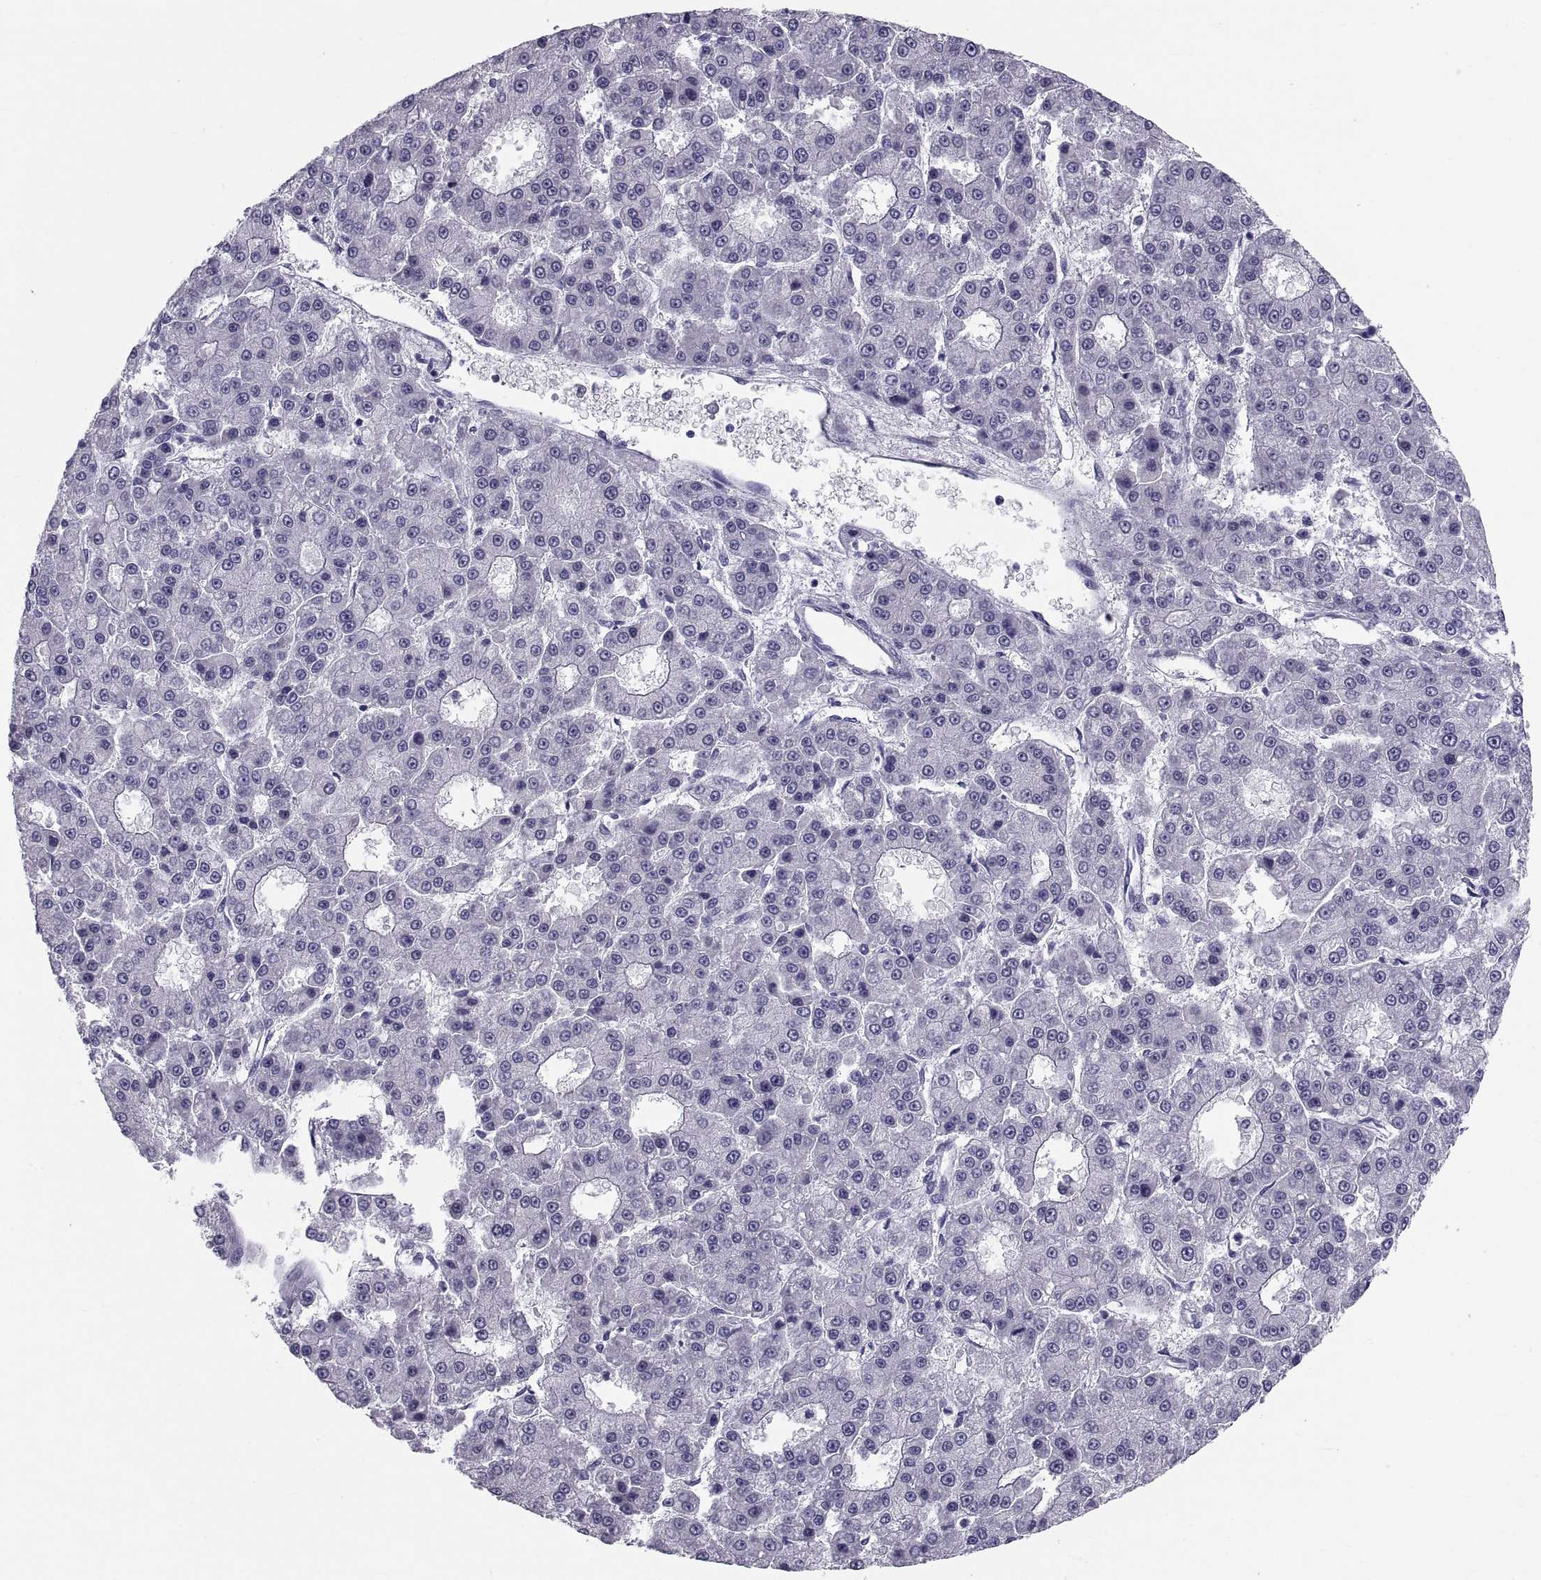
{"staining": {"intensity": "negative", "quantity": "none", "location": "none"}, "tissue": "liver cancer", "cell_type": "Tumor cells", "image_type": "cancer", "snomed": [{"axis": "morphology", "description": "Carcinoma, Hepatocellular, NOS"}, {"axis": "topography", "description": "Liver"}], "caption": "Human hepatocellular carcinoma (liver) stained for a protein using immunohistochemistry (IHC) shows no expression in tumor cells.", "gene": "DEFB129", "patient": {"sex": "male", "age": 70}}